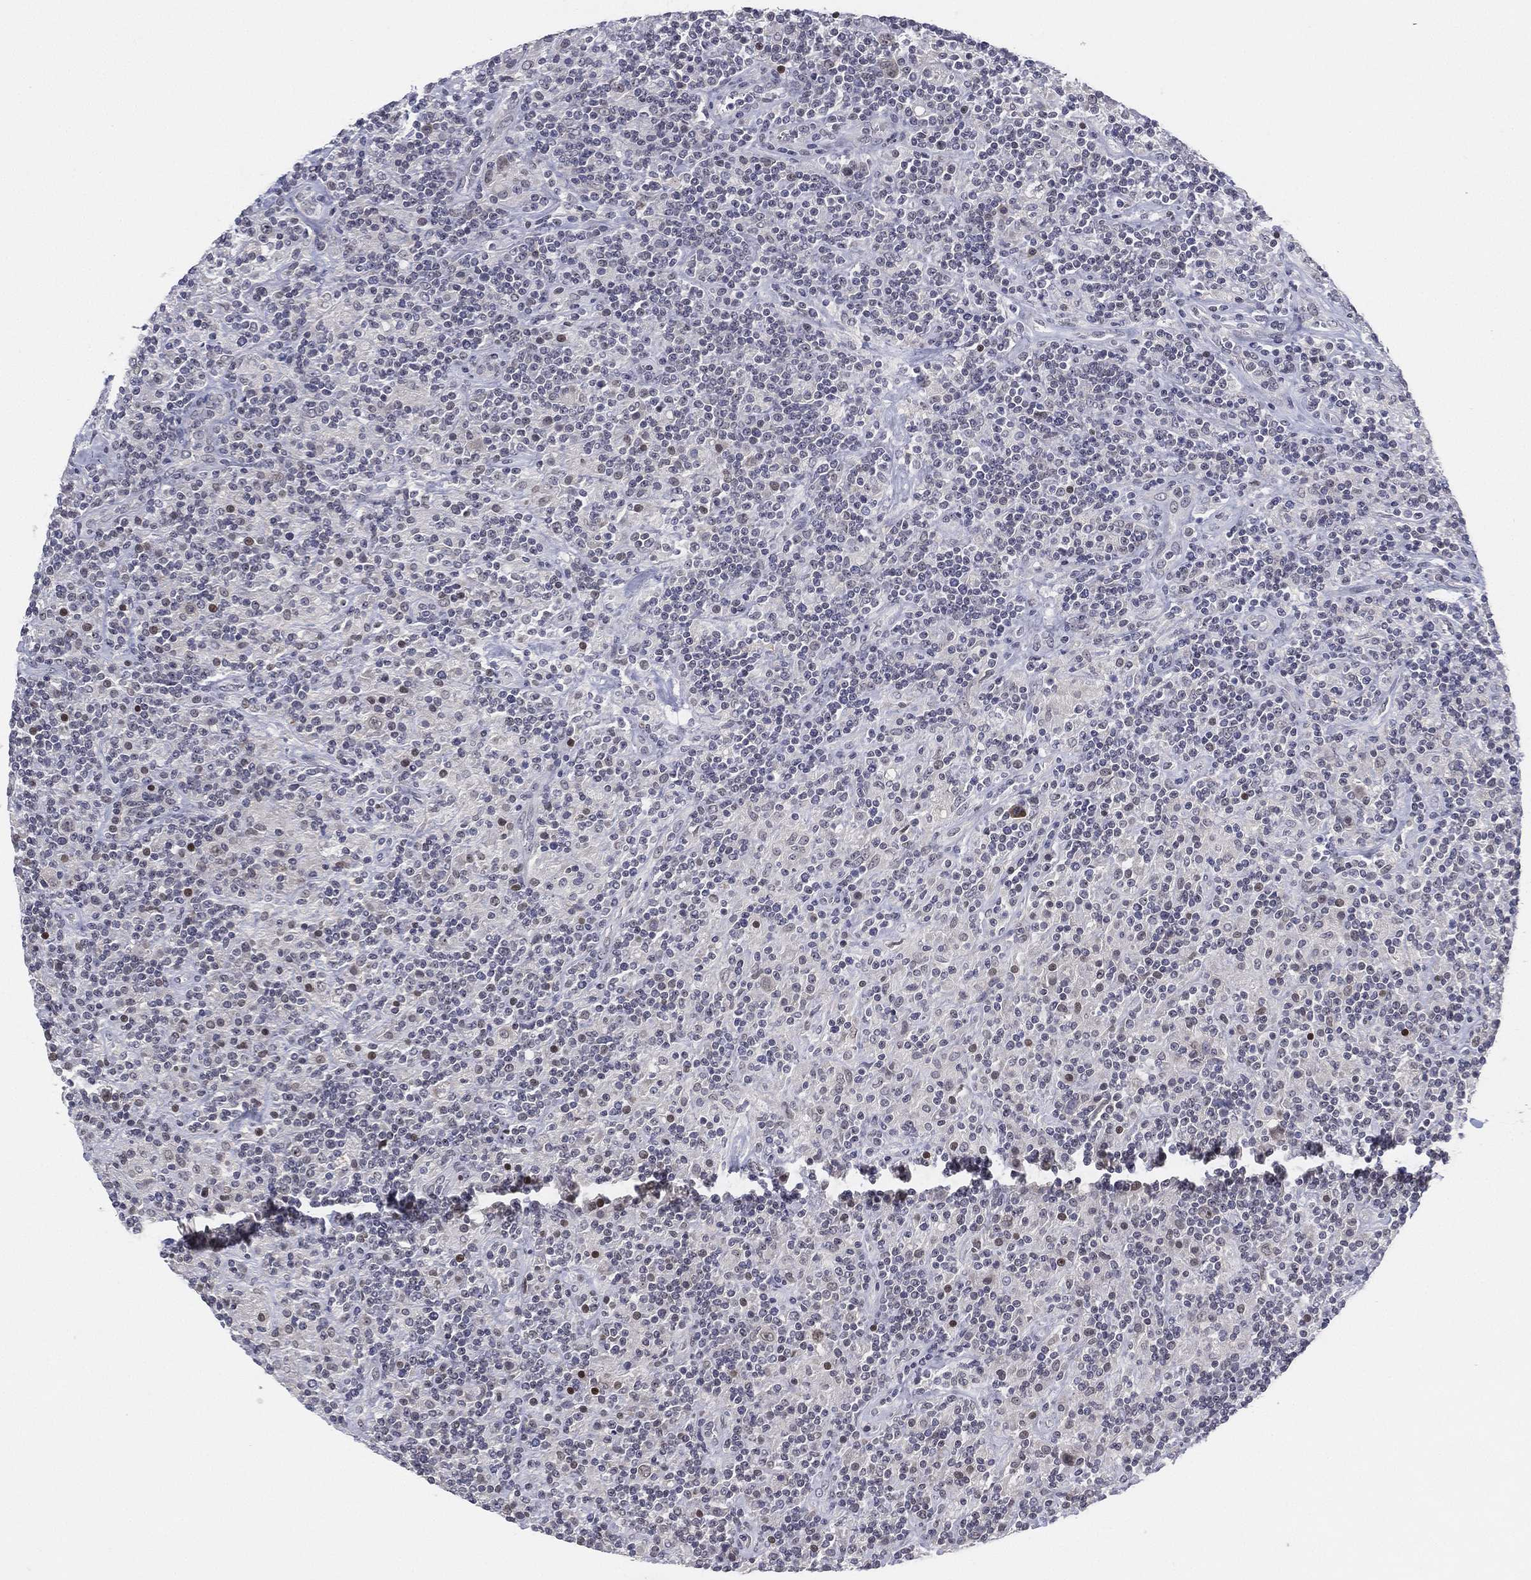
{"staining": {"intensity": "negative", "quantity": "none", "location": "none"}, "tissue": "lymphoma", "cell_type": "Tumor cells", "image_type": "cancer", "snomed": [{"axis": "morphology", "description": "Hodgkin's disease, NOS"}, {"axis": "topography", "description": "Lymph node"}], "caption": "Hodgkin's disease was stained to show a protein in brown. There is no significant staining in tumor cells.", "gene": "MS4A8", "patient": {"sex": "male", "age": 70}}